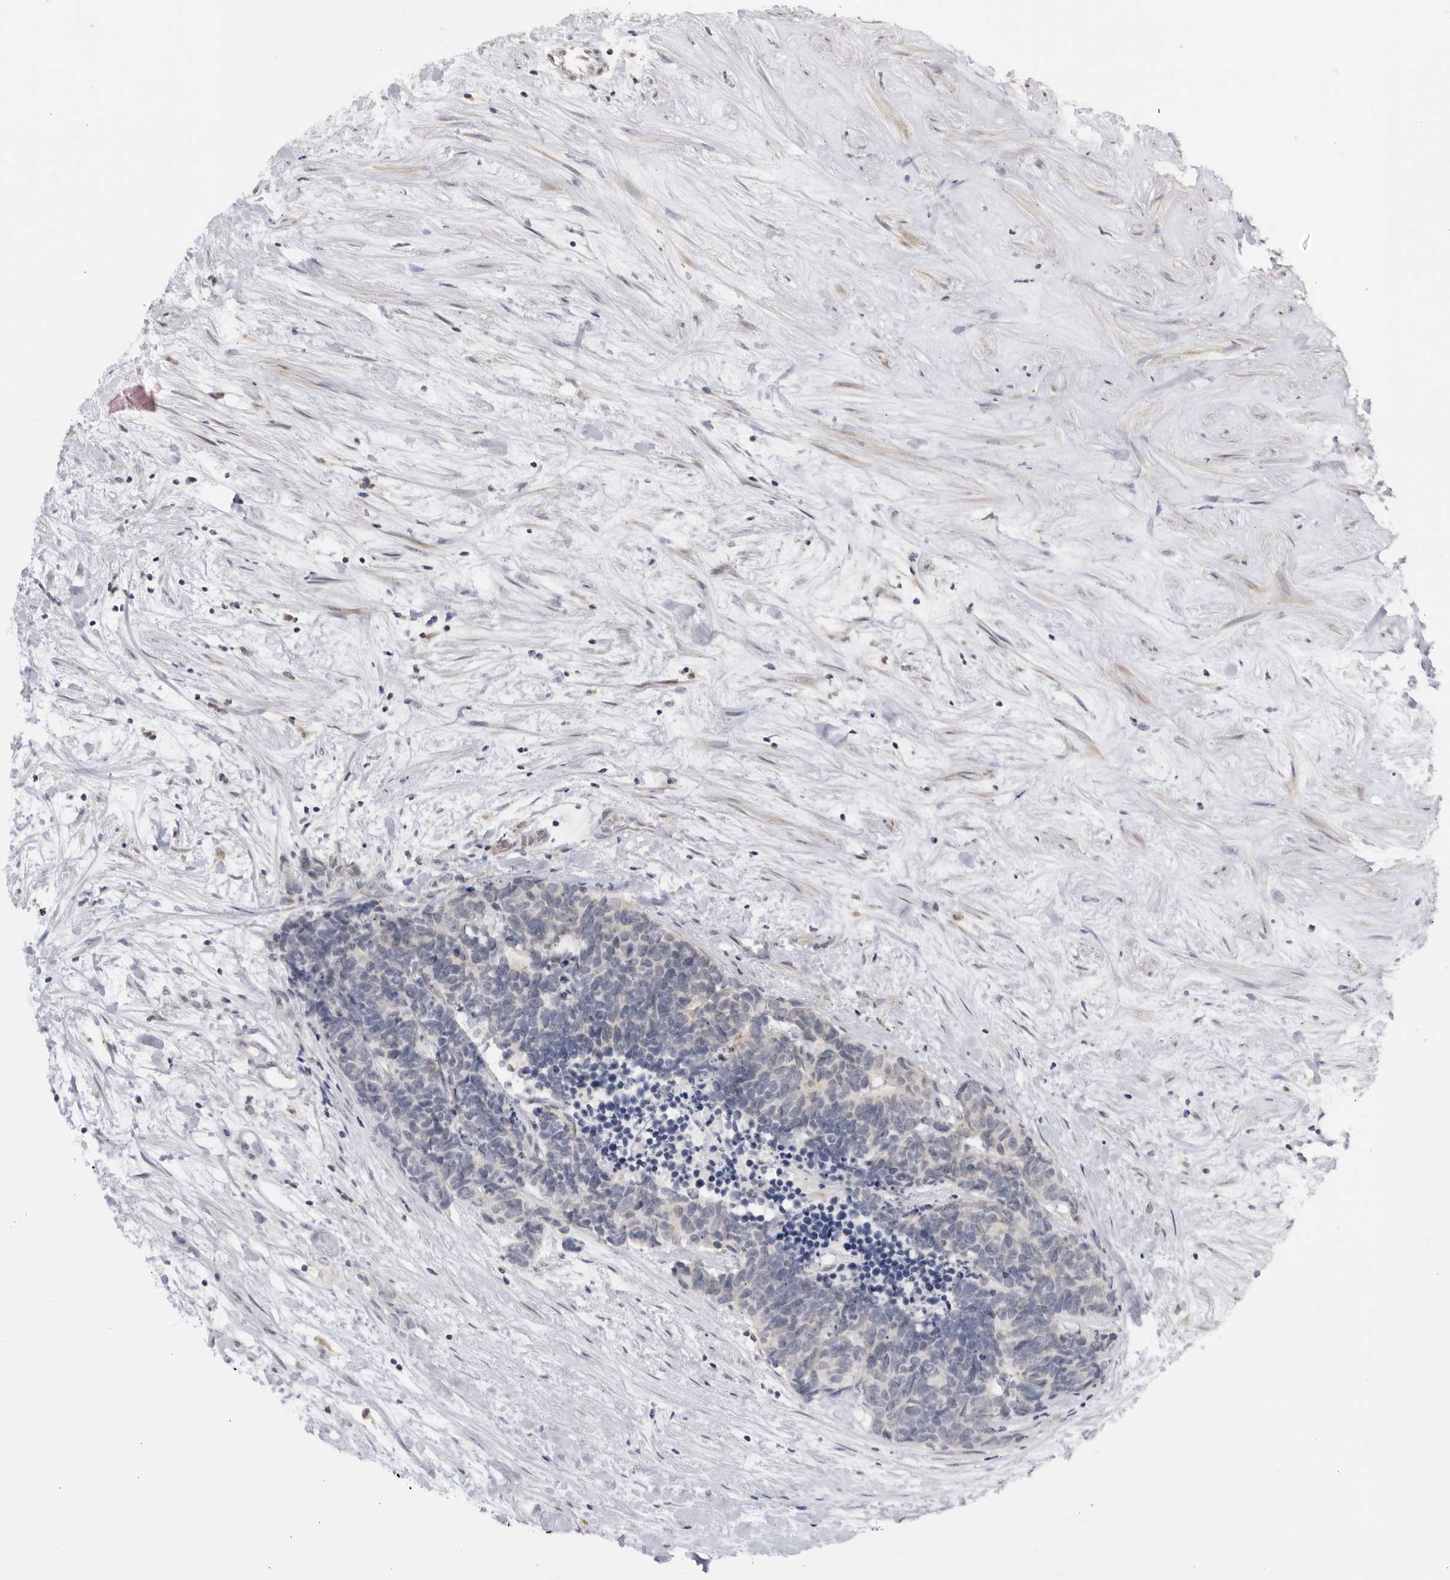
{"staining": {"intensity": "negative", "quantity": "none", "location": "none"}, "tissue": "carcinoid", "cell_type": "Tumor cells", "image_type": "cancer", "snomed": [{"axis": "morphology", "description": "Carcinoma, NOS"}, {"axis": "morphology", "description": "Carcinoid, malignant, NOS"}, {"axis": "topography", "description": "Urinary bladder"}], "caption": "There is no significant staining in tumor cells of carcinoma.", "gene": "CNBD1", "patient": {"sex": "male", "age": 57}}